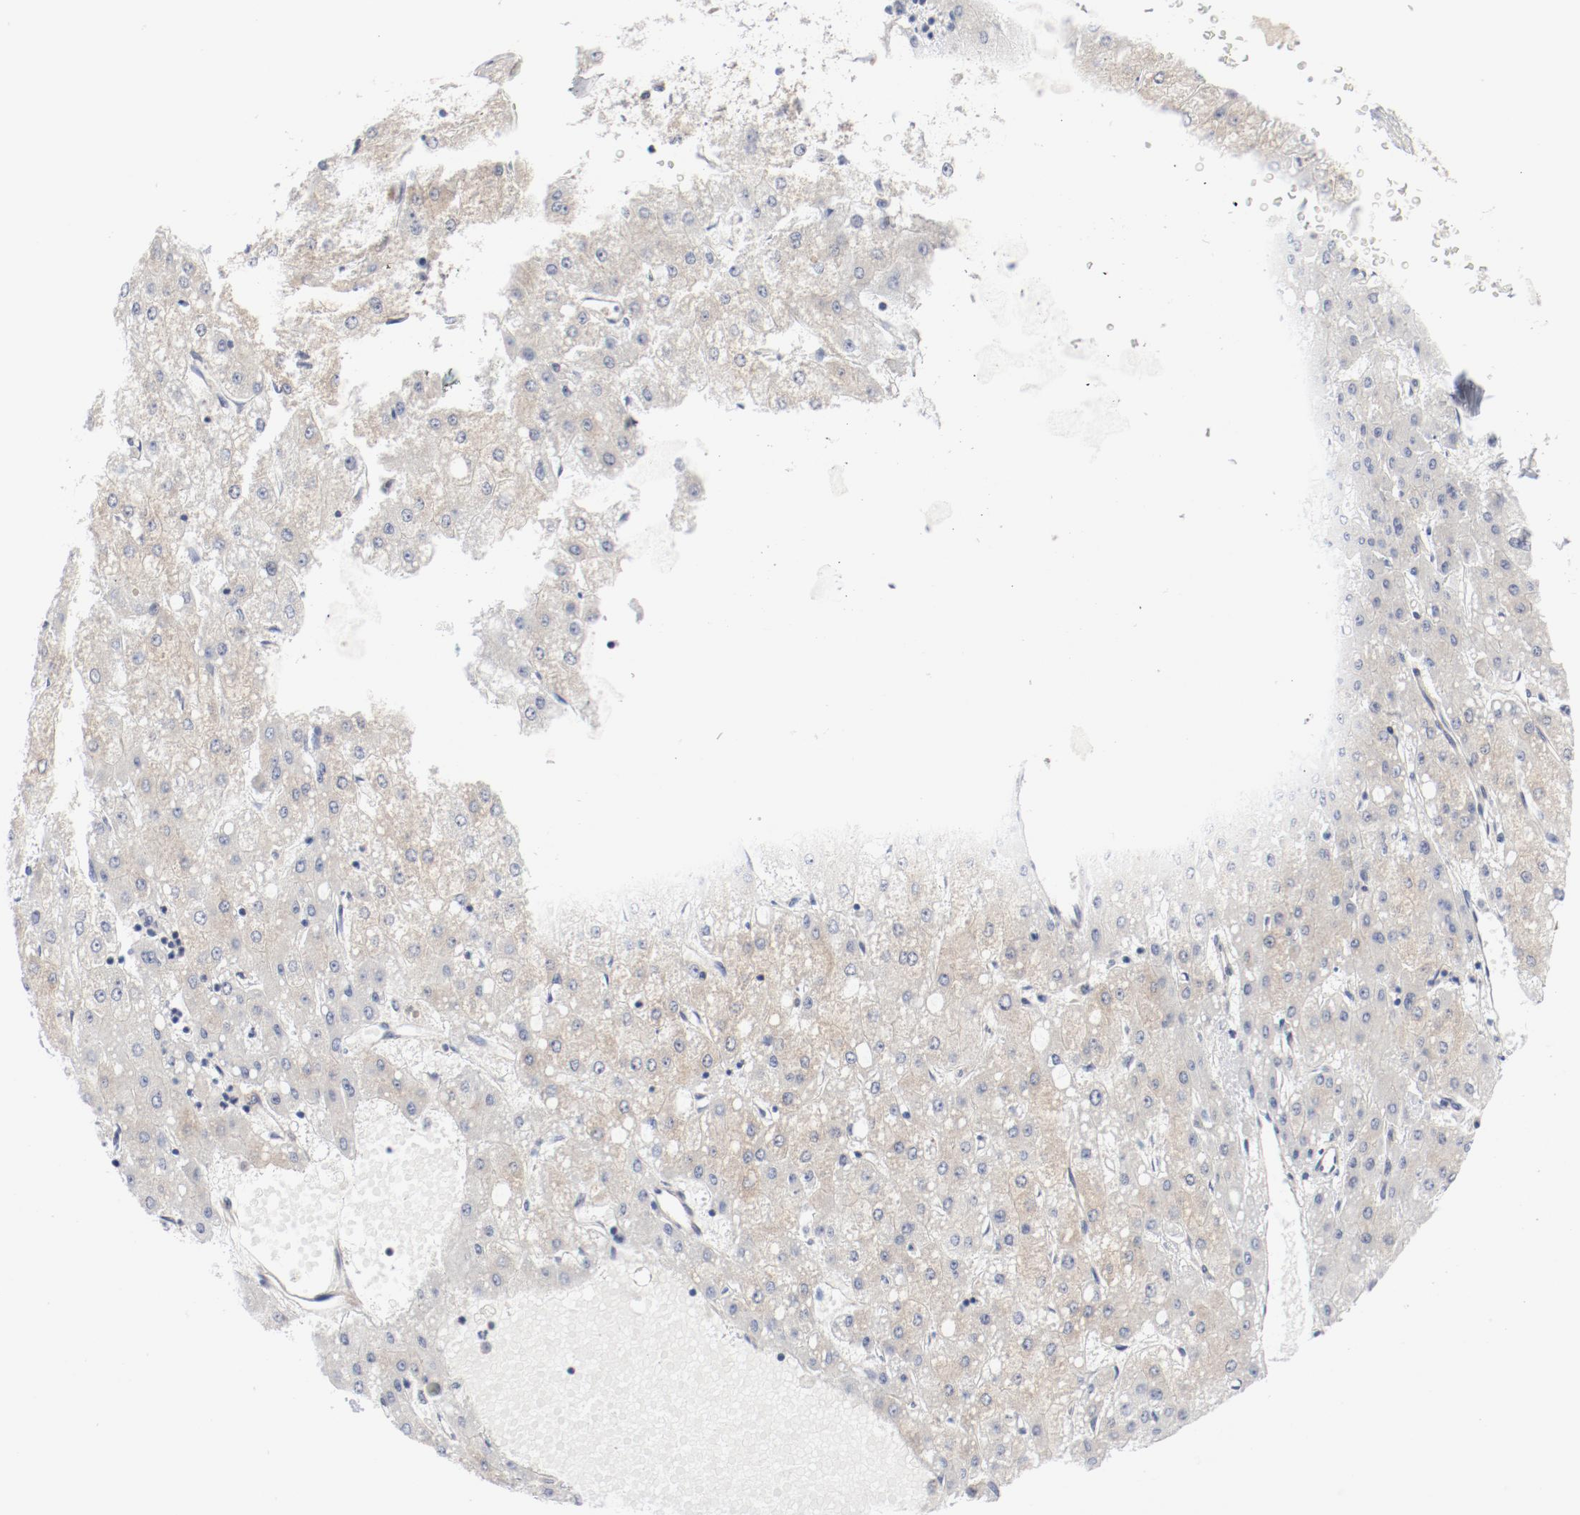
{"staining": {"intensity": "weak", "quantity": ">75%", "location": "cytoplasmic/membranous"}, "tissue": "liver cancer", "cell_type": "Tumor cells", "image_type": "cancer", "snomed": [{"axis": "morphology", "description": "Carcinoma, Hepatocellular, NOS"}, {"axis": "topography", "description": "Liver"}], "caption": "Hepatocellular carcinoma (liver) tissue demonstrates weak cytoplasmic/membranous staining in approximately >75% of tumor cells, visualized by immunohistochemistry.", "gene": "BAD", "patient": {"sex": "female", "age": 52}}